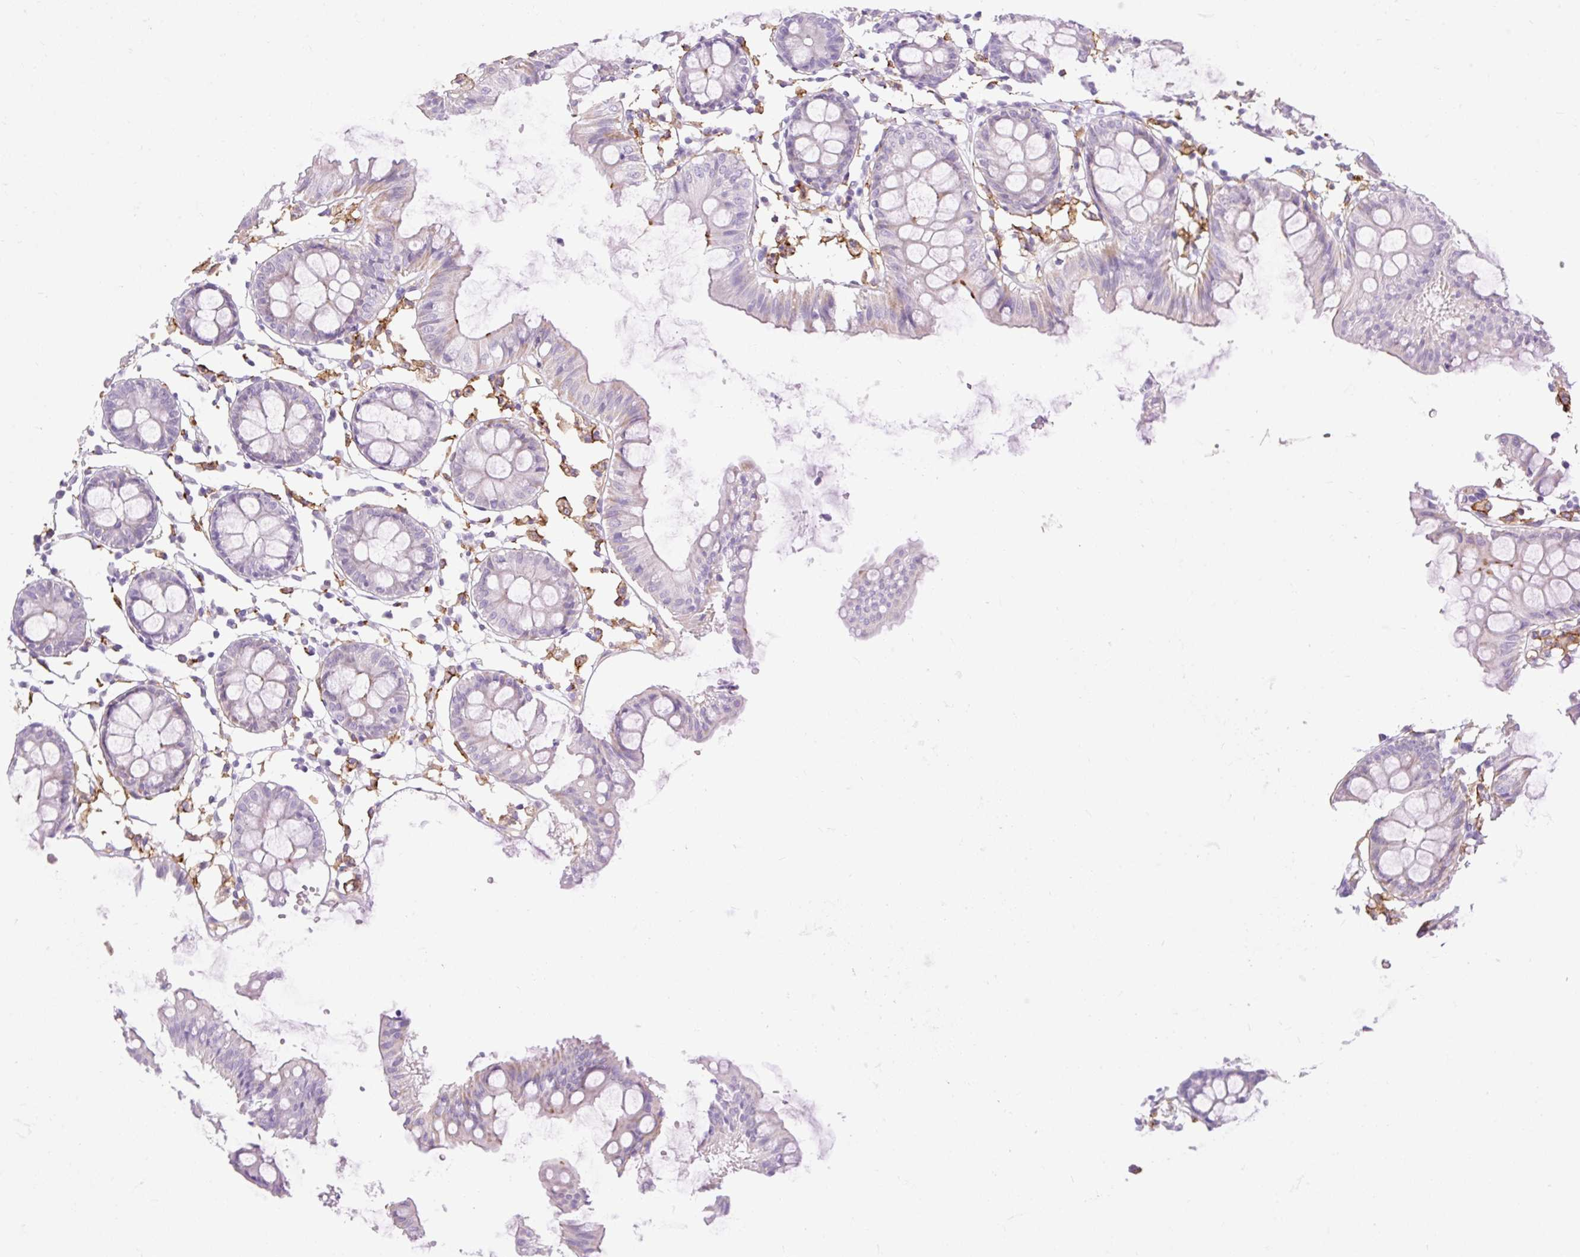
{"staining": {"intensity": "negative", "quantity": "none", "location": "none"}, "tissue": "colon", "cell_type": "Endothelial cells", "image_type": "normal", "snomed": [{"axis": "morphology", "description": "Normal tissue, NOS"}, {"axis": "topography", "description": "Colon"}], "caption": "This is an immunohistochemistry (IHC) photomicrograph of normal human colon. There is no expression in endothelial cells.", "gene": "SIGLEC1", "patient": {"sex": "female", "age": 84}}